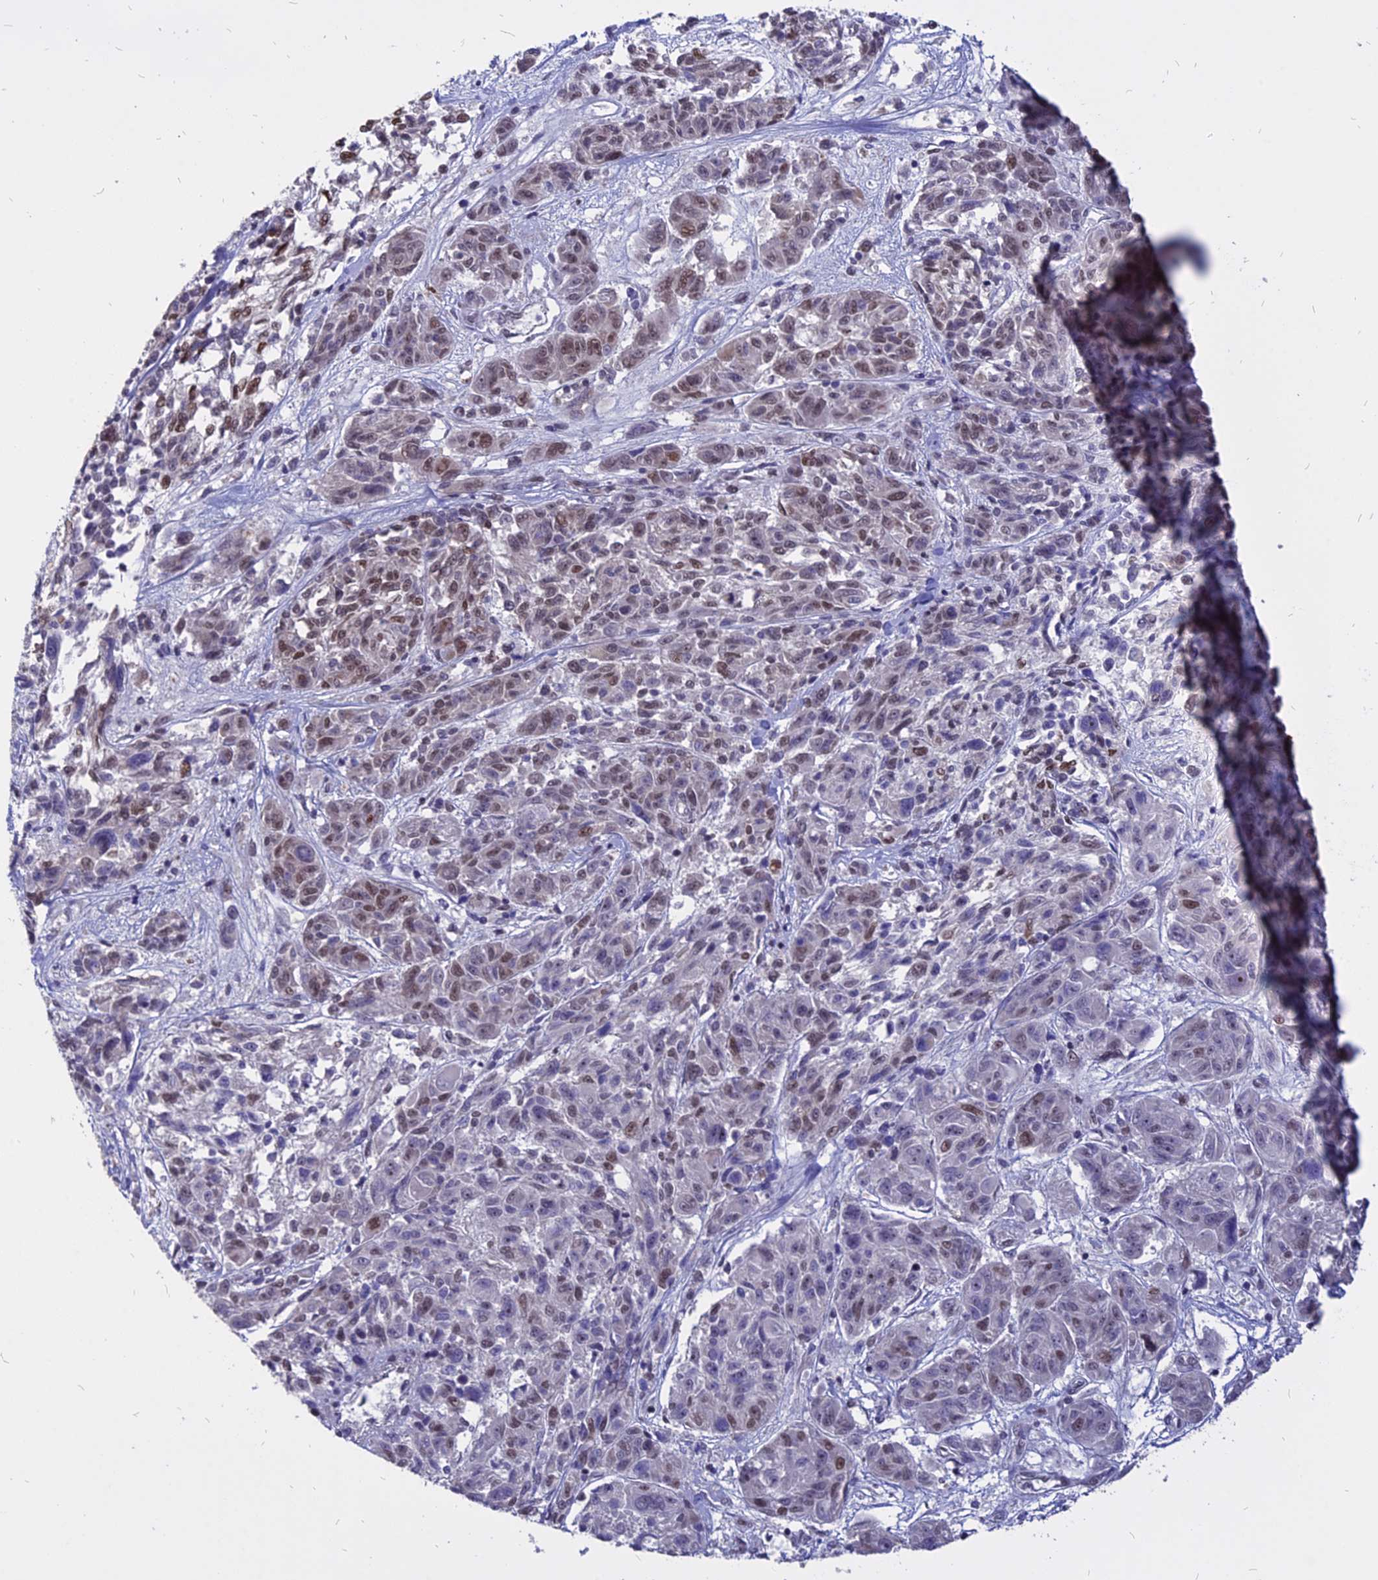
{"staining": {"intensity": "moderate", "quantity": "25%-75%", "location": "nuclear"}, "tissue": "melanoma", "cell_type": "Tumor cells", "image_type": "cancer", "snomed": [{"axis": "morphology", "description": "Malignant melanoma, NOS"}, {"axis": "topography", "description": "Skin"}], "caption": "Brown immunohistochemical staining in human malignant melanoma reveals moderate nuclear staining in approximately 25%-75% of tumor cells. (brown staining indicates protein expression, while blue staining denotes nuclei).", "gene": "TMEM263", "patient": {"sex": "male", "age": 53}}